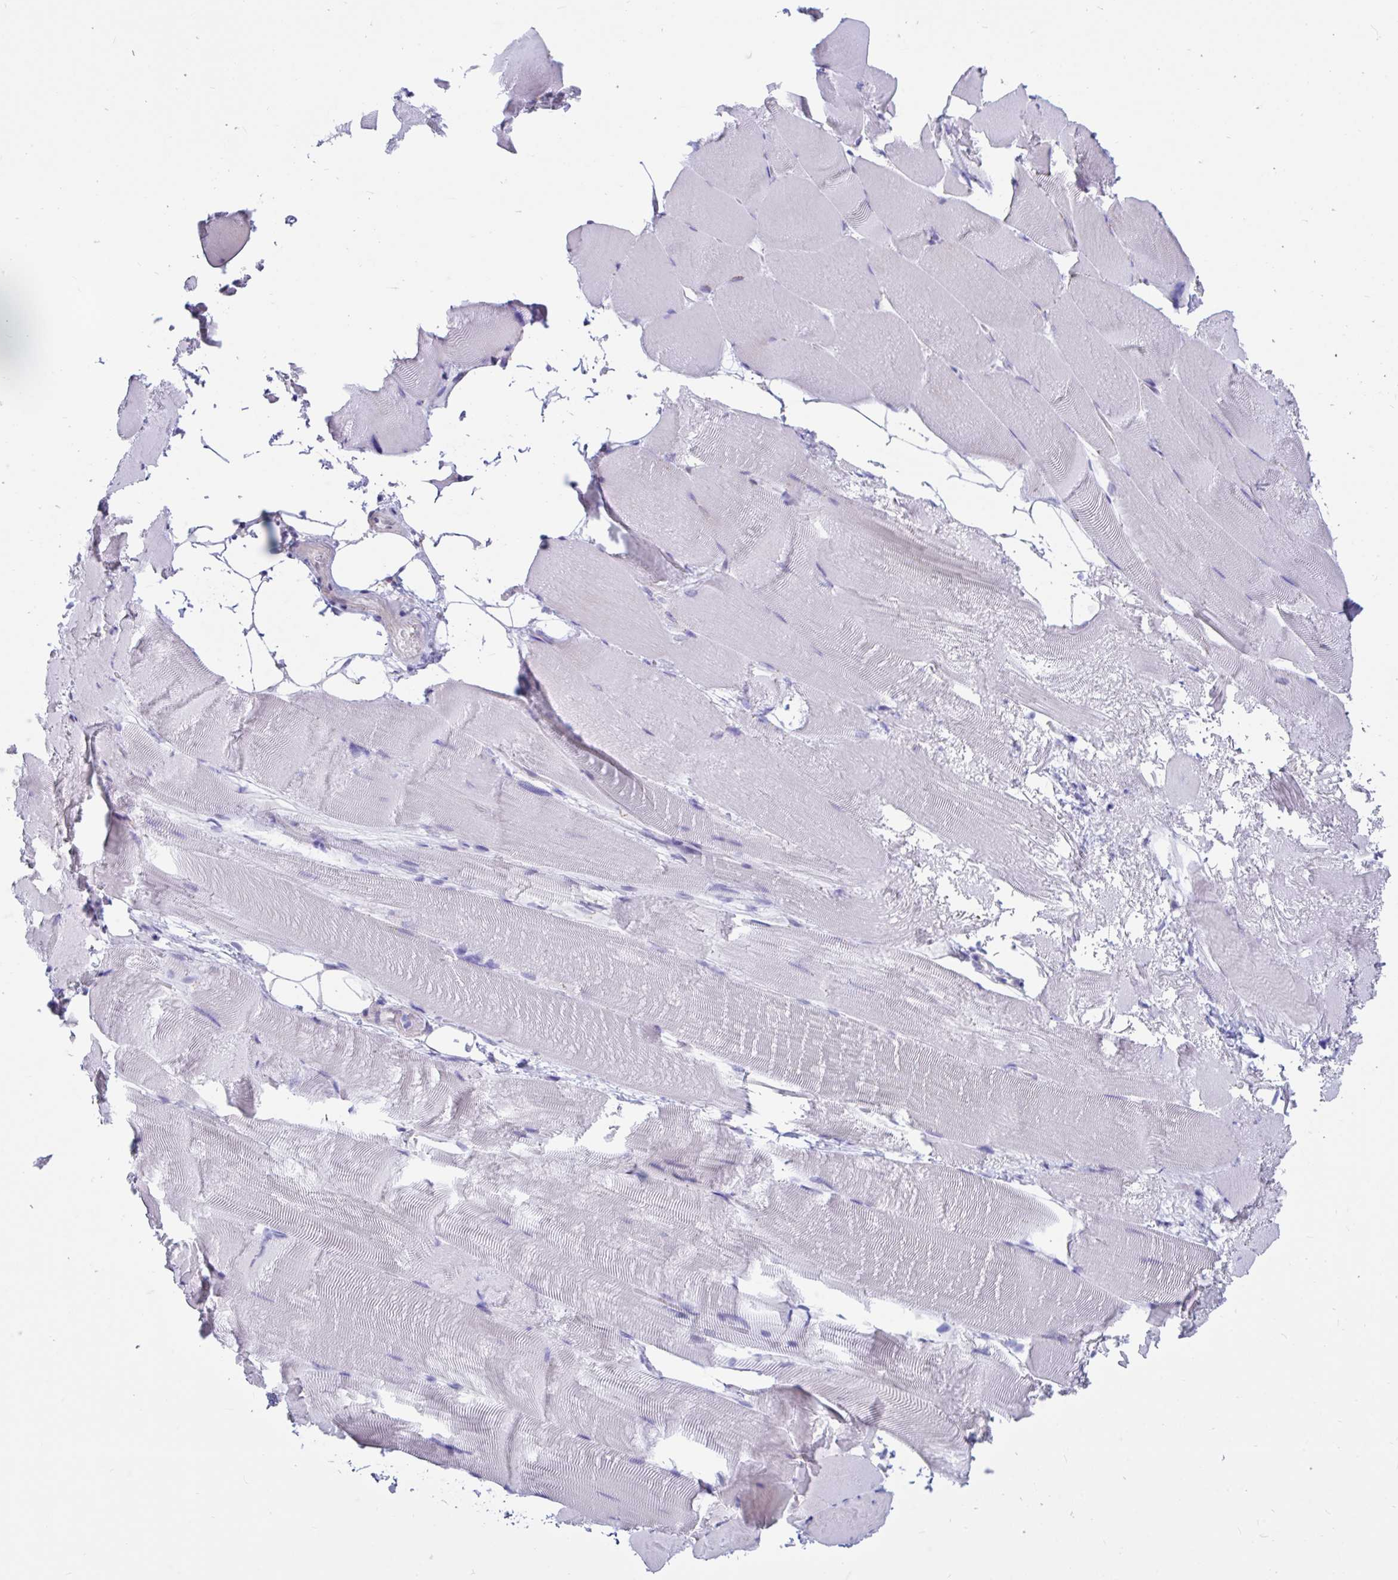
{"staining": {"intensity": "moderate", "quantity": "<25%", "location": "nuclear"}, "tissue": "skeletal muscle", "cell_type": "Myocytes", "image_type": "normal", "snomed": [{"axis": "morphology", "description": "Normal tissue, NOS"}, {"axis": "topography", "description": "Skeletal muscle"}], "caption": "Unremarkable skeletal muscle exhibits moderate nuclear positivity in about <25% of myocytes, visualized by immunohistochemistry.", "gene": "DDX39A", "patient": {"sex": "female", "age": 64}}